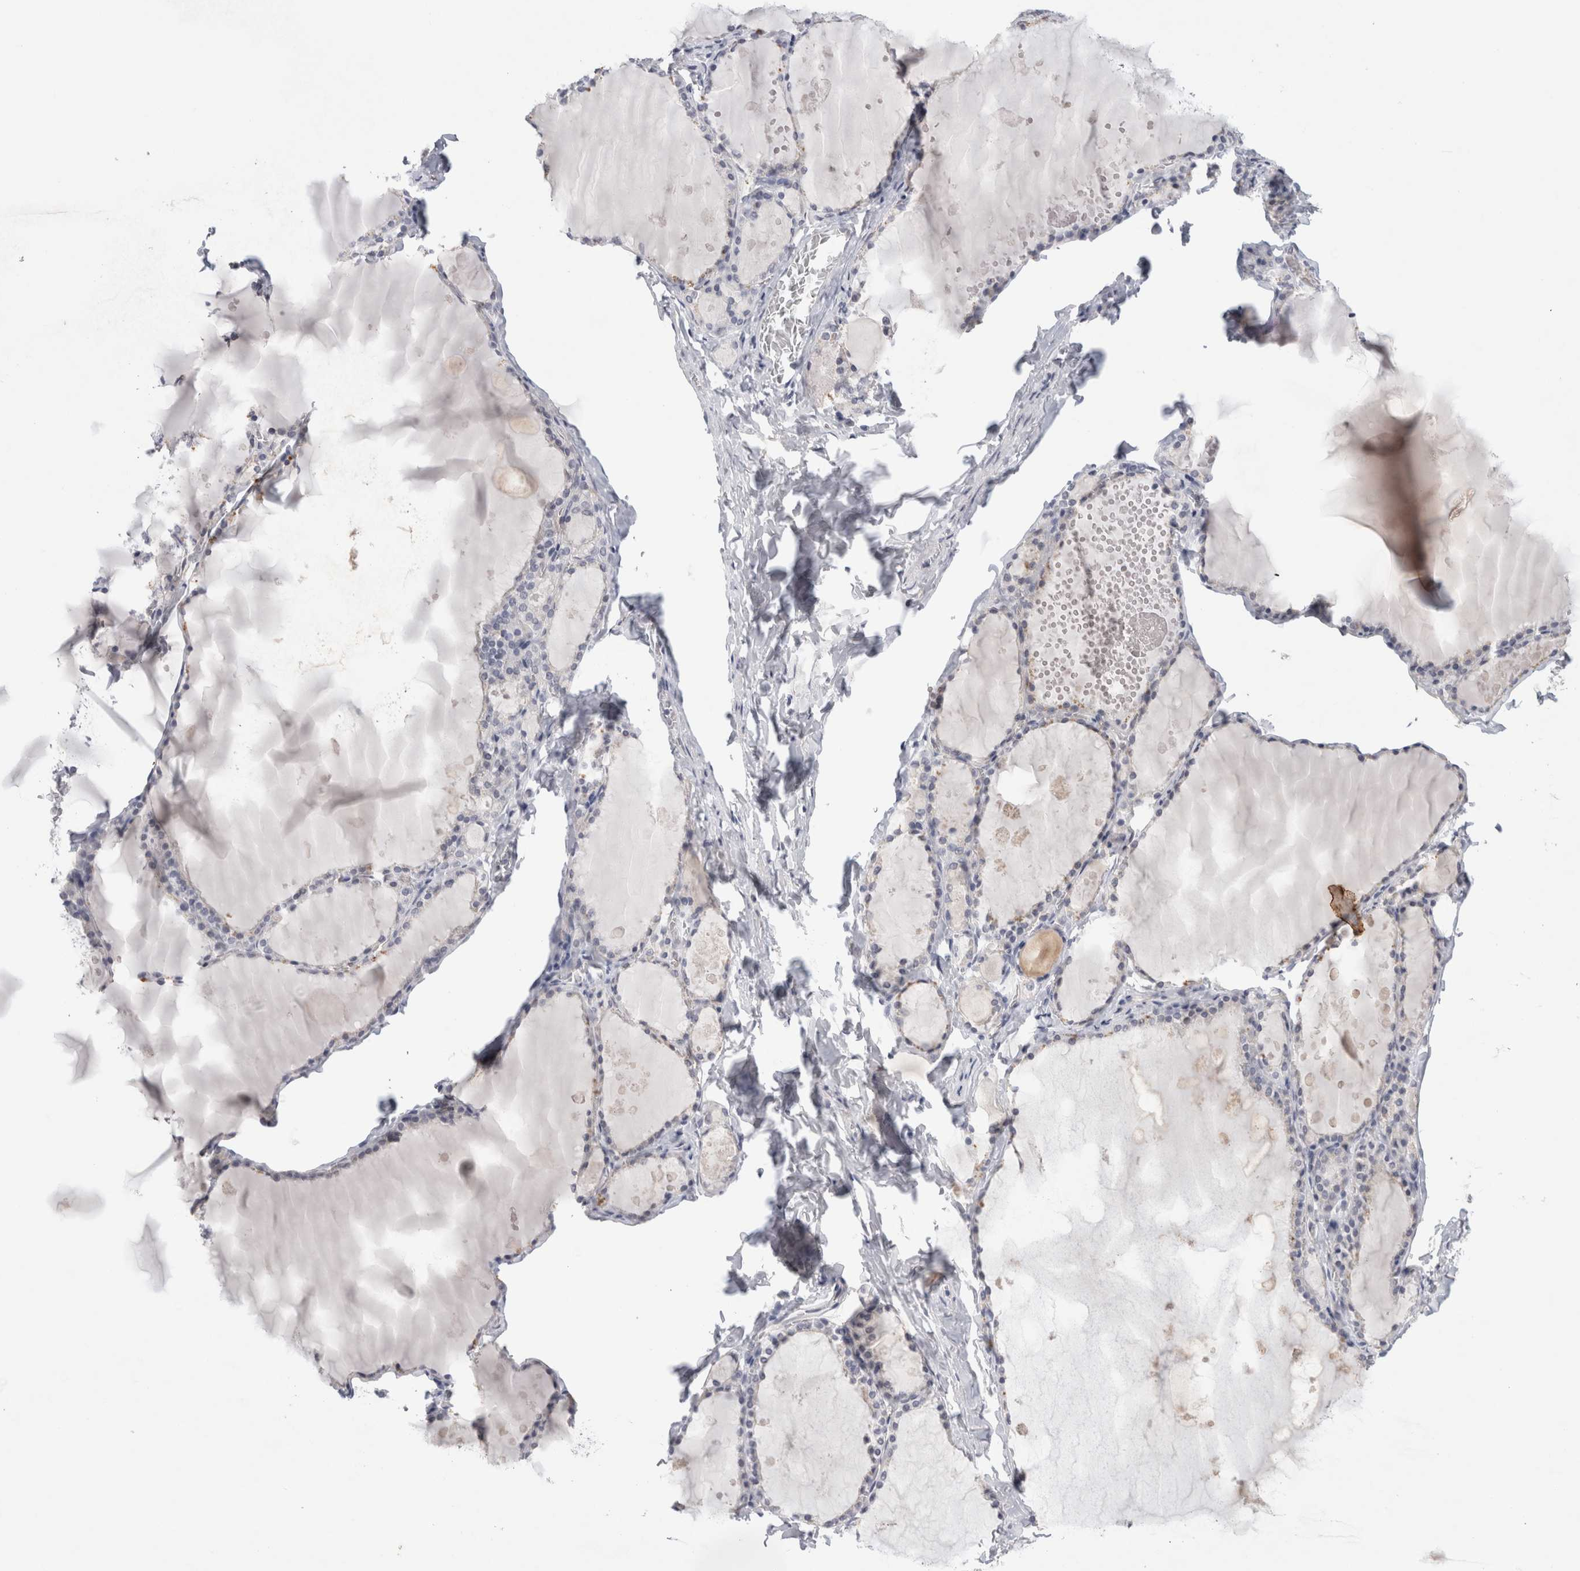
{"staining": {"intensity": "negative", "quantity": "none", "location": "none"}, "tissue": "thyroid gland", "cell_type": "Glandular cells", "image_type": "normal", "snomed": [{"axis": "morphology", "description": "Normal tissue, NOS"}, {"axis": "topography", "description": "Thyroid gland"}], "caption": "There is no significant positivity in glandular cells of thyroid gland. The staining was performed using DAB to visualize the protein expression in brown, while the nuclei were stained in blue with hematoxylin (Magnification: 20x).", "gene": "TONSL", "patient": {"sex": "male", "age": 56}}